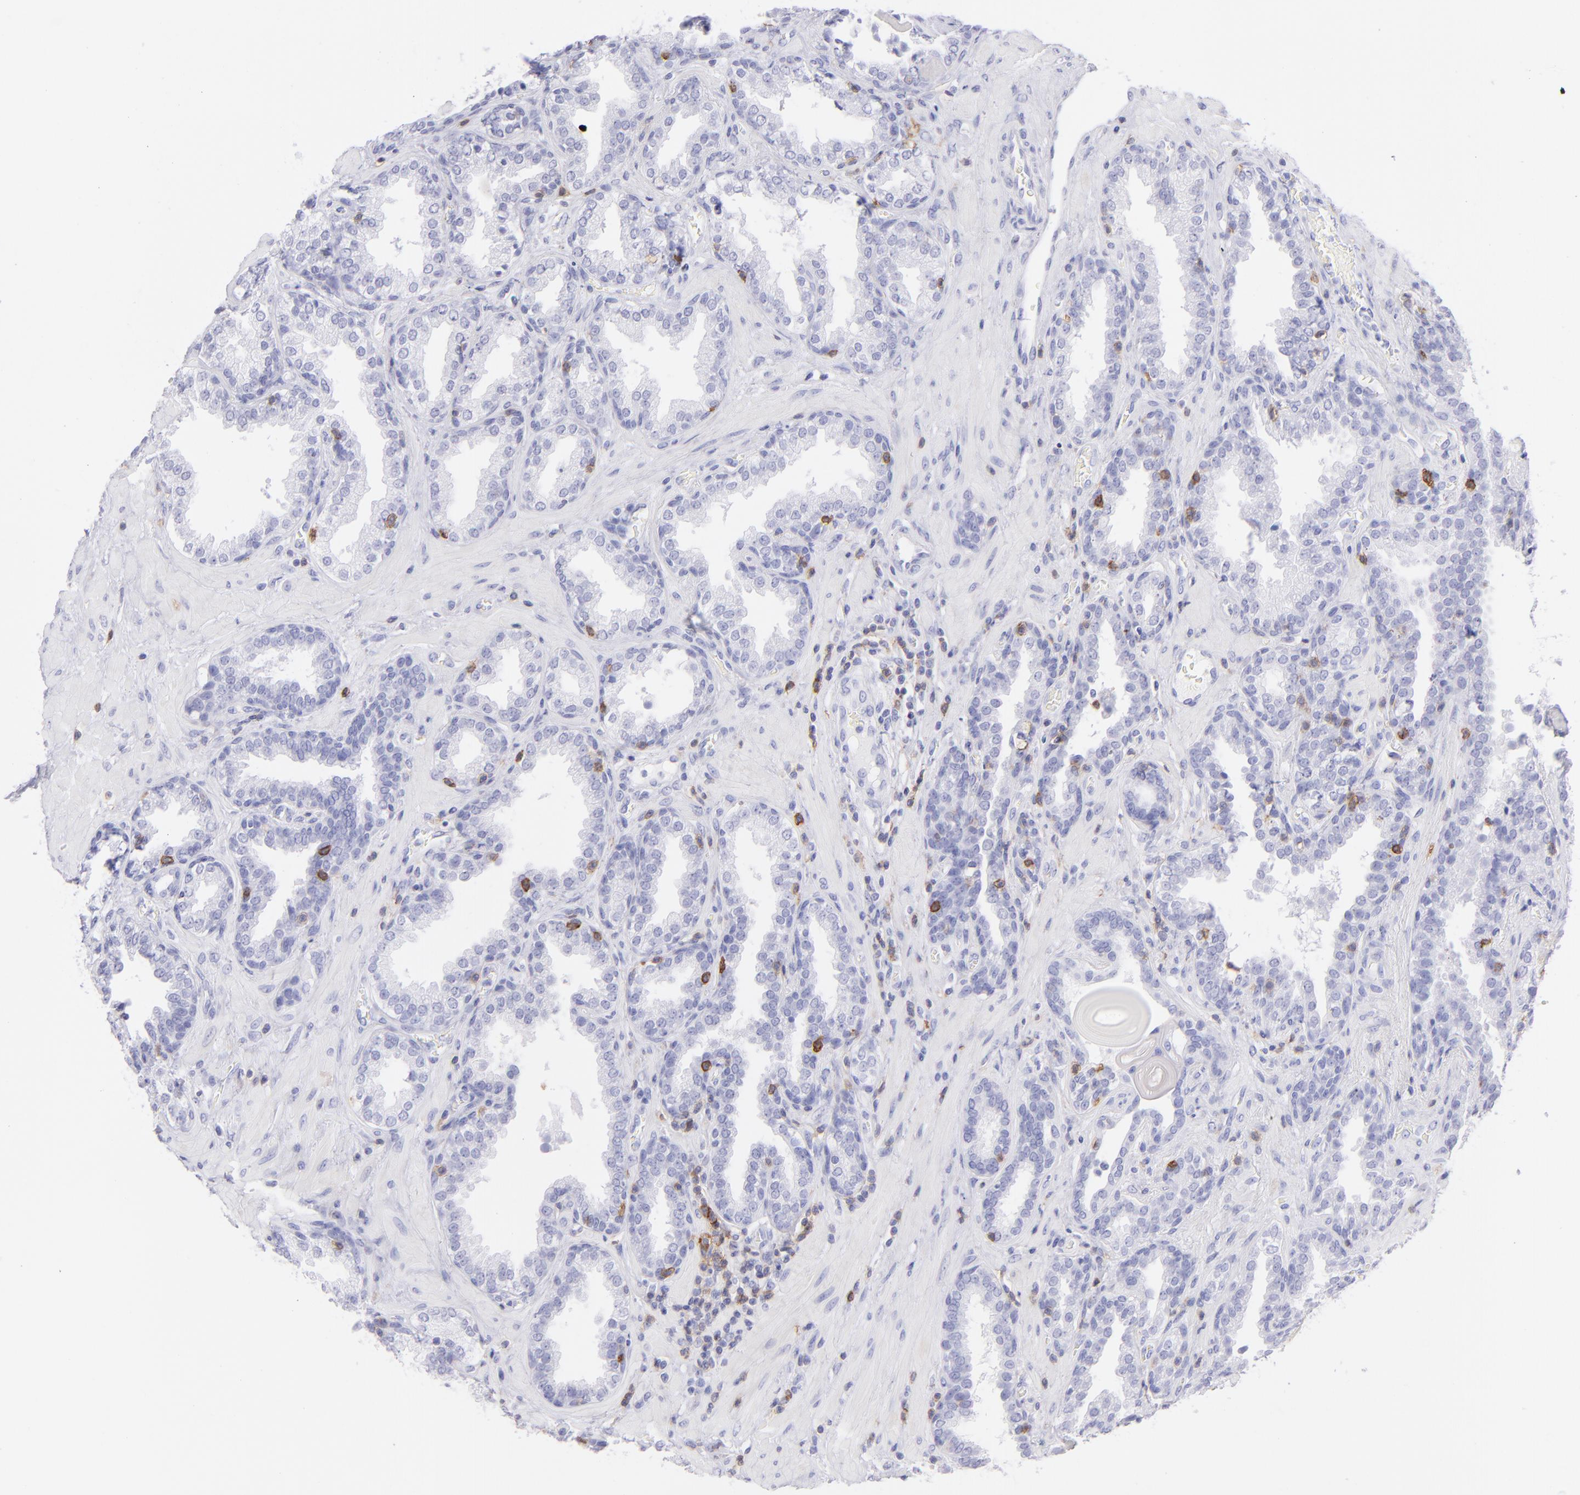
{"staining": {"intensity": "negative", "quantity": "none", "location": "none"}, "tissue": "prostate", "cell_type": "Glandular cells", "image_type": "normal", "snomed": [{"axis": "morphology", "description": "Normal tissue, NOS"}, {"axis": "topography", "description": "Prostate"}], "caption": "This is an immunohistochemistry photomicrograph of unremarkable human prostate. There is no expression in glandular cells.", "gene": "CD69", "patient": {"sex": "male", "age": 51}}